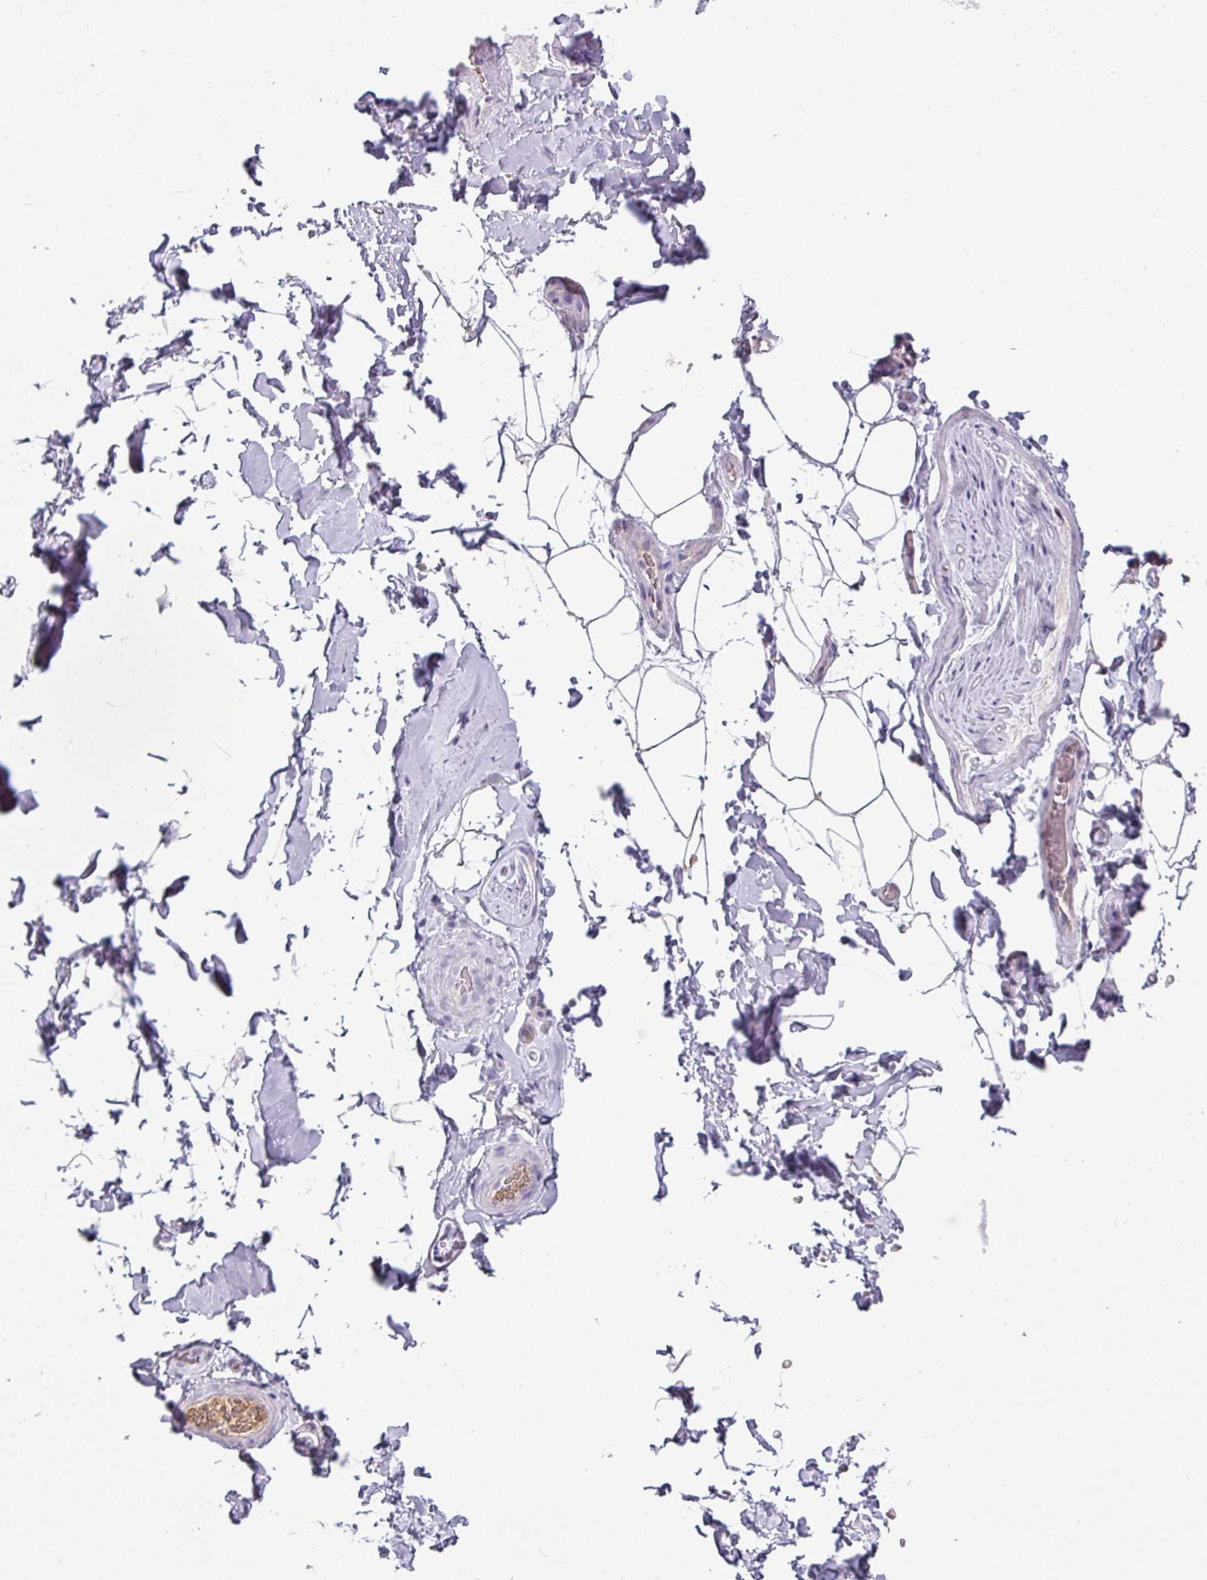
{"staining": {"intensity": "negative", "quantity": "none", "location": "none"}, "tissue": "adipose tissue", "cell_type": "Adipocytes", "image_type": "normal", "snomed": [{"axis": "morphology", "description": "Normal tissue, NOS"}, {"axis": "topography", "description": "Vascular tissue"}, {"axis": "topography", "description": "Peripheral nerve tissue"}], "caption": "Immunohistochemical staining of unremarkable human adipose tissue reveals no significant staining in adipocytes.", "gene": "FGF17", "patient": {"sex": "male", "age": 41}}